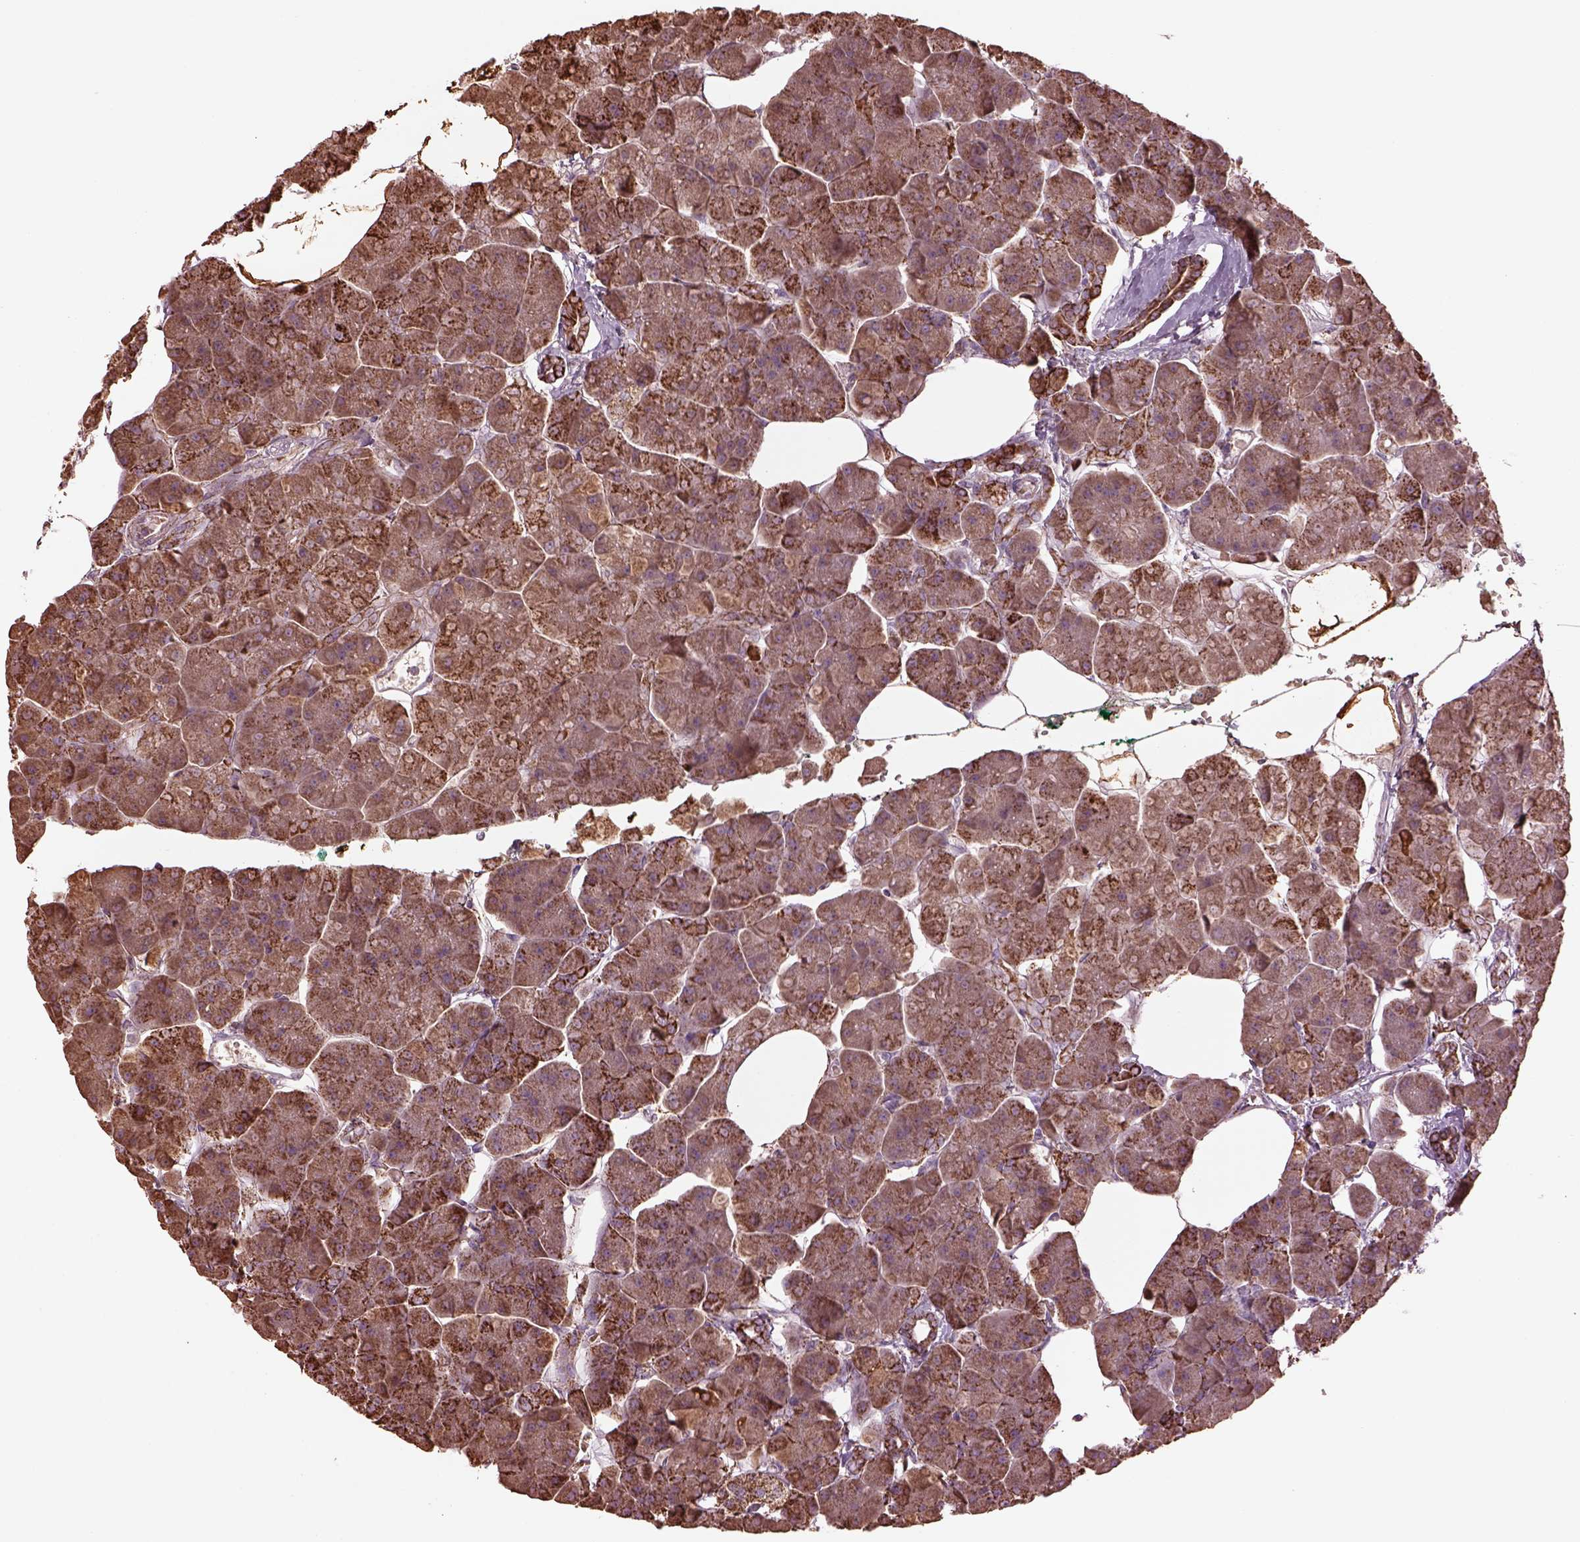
{"staining": {"intensity": "strong", "quantity": ">75%", "location": "cytoplasmic/membranous"}, "tissue": "pancreas", "cell_type": "Exocrine glandular cells", "image_type": "normal", "snomed": [{"axis": "morphology", "description": "Normal tissue, NOS"}, {"axis": "topography", "description": "Adipose tissue"}, {"axis": "topography", "description": "Pancreas"}, {"axis": "topography", "description": "Peripheral nerve tissue"}], "caption": "Brown immunohistochemical staining in unremarkable pancreas shows strong cytoplasmic/membranous staining in about >75% of exocrine glandular cells. The protein of interest is stained brown, and the nuclei are stained in blue (DAB IHC with brightfield microscopy, high magnification).", "gene": "TMEM254", "patient": {"sex": "female", "age": 58}}